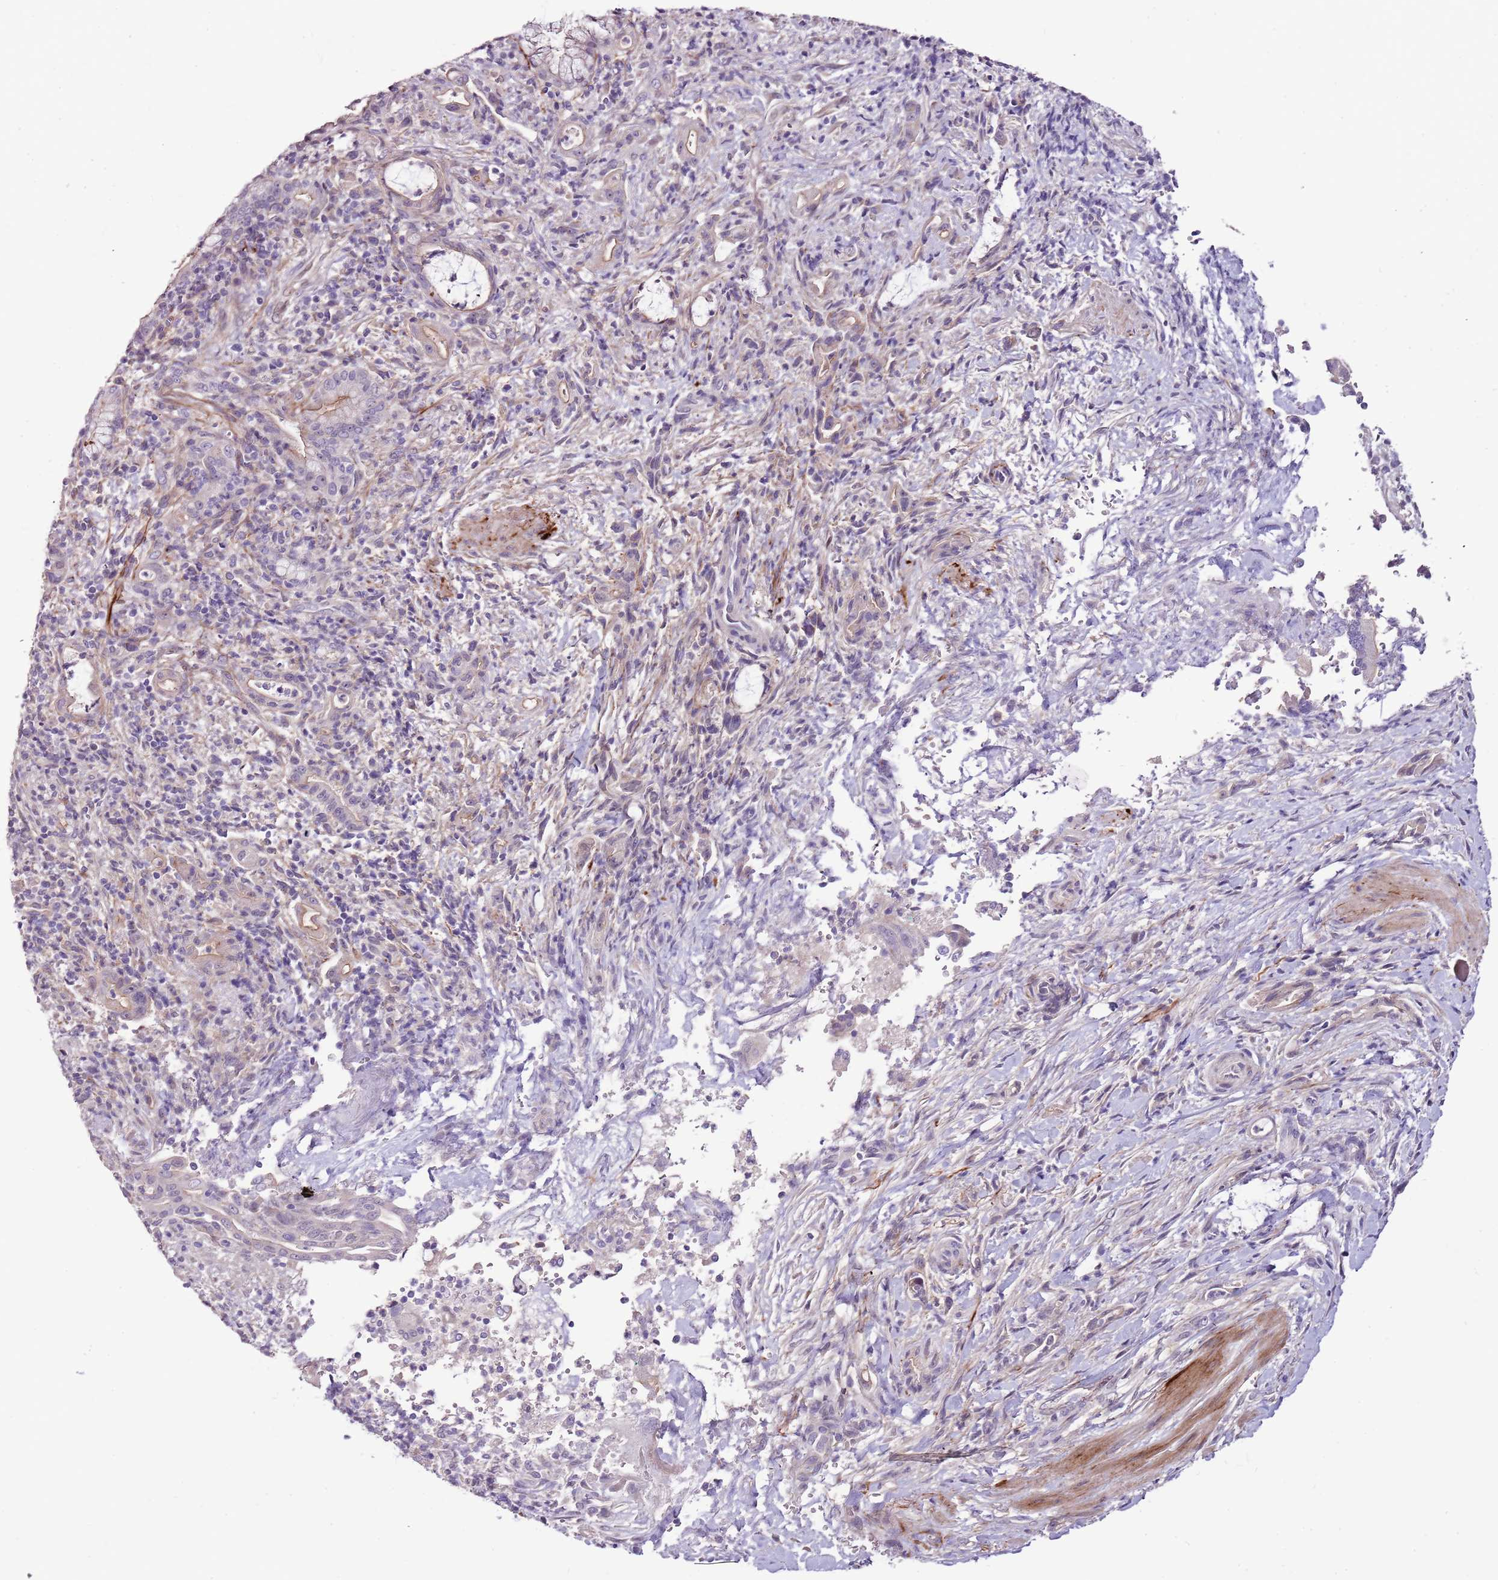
{"staining": {"intensity": "negative", "quantity": "none", "location": "none"}, "tissue": "pancreatic cancer", "cell_type": "Tumor cells", "image_type": "cancer", "snomed": [{"axis": "morphology", "description": "Normal tissue, NOS"}, {"axis": "morphology", "description": "Adenocarcinoma, NOS"}, {"axis": "topography", "description": "Pancreas"}], "caption": "A high-resolution image shows immunohistochemistry (IHC) staining of pancreatic adenocarcinoma, which exhibits no significant positivity in tumor cells.", "gene": "NKX2-3", "patient": {"sex": "female", "age": 55}}